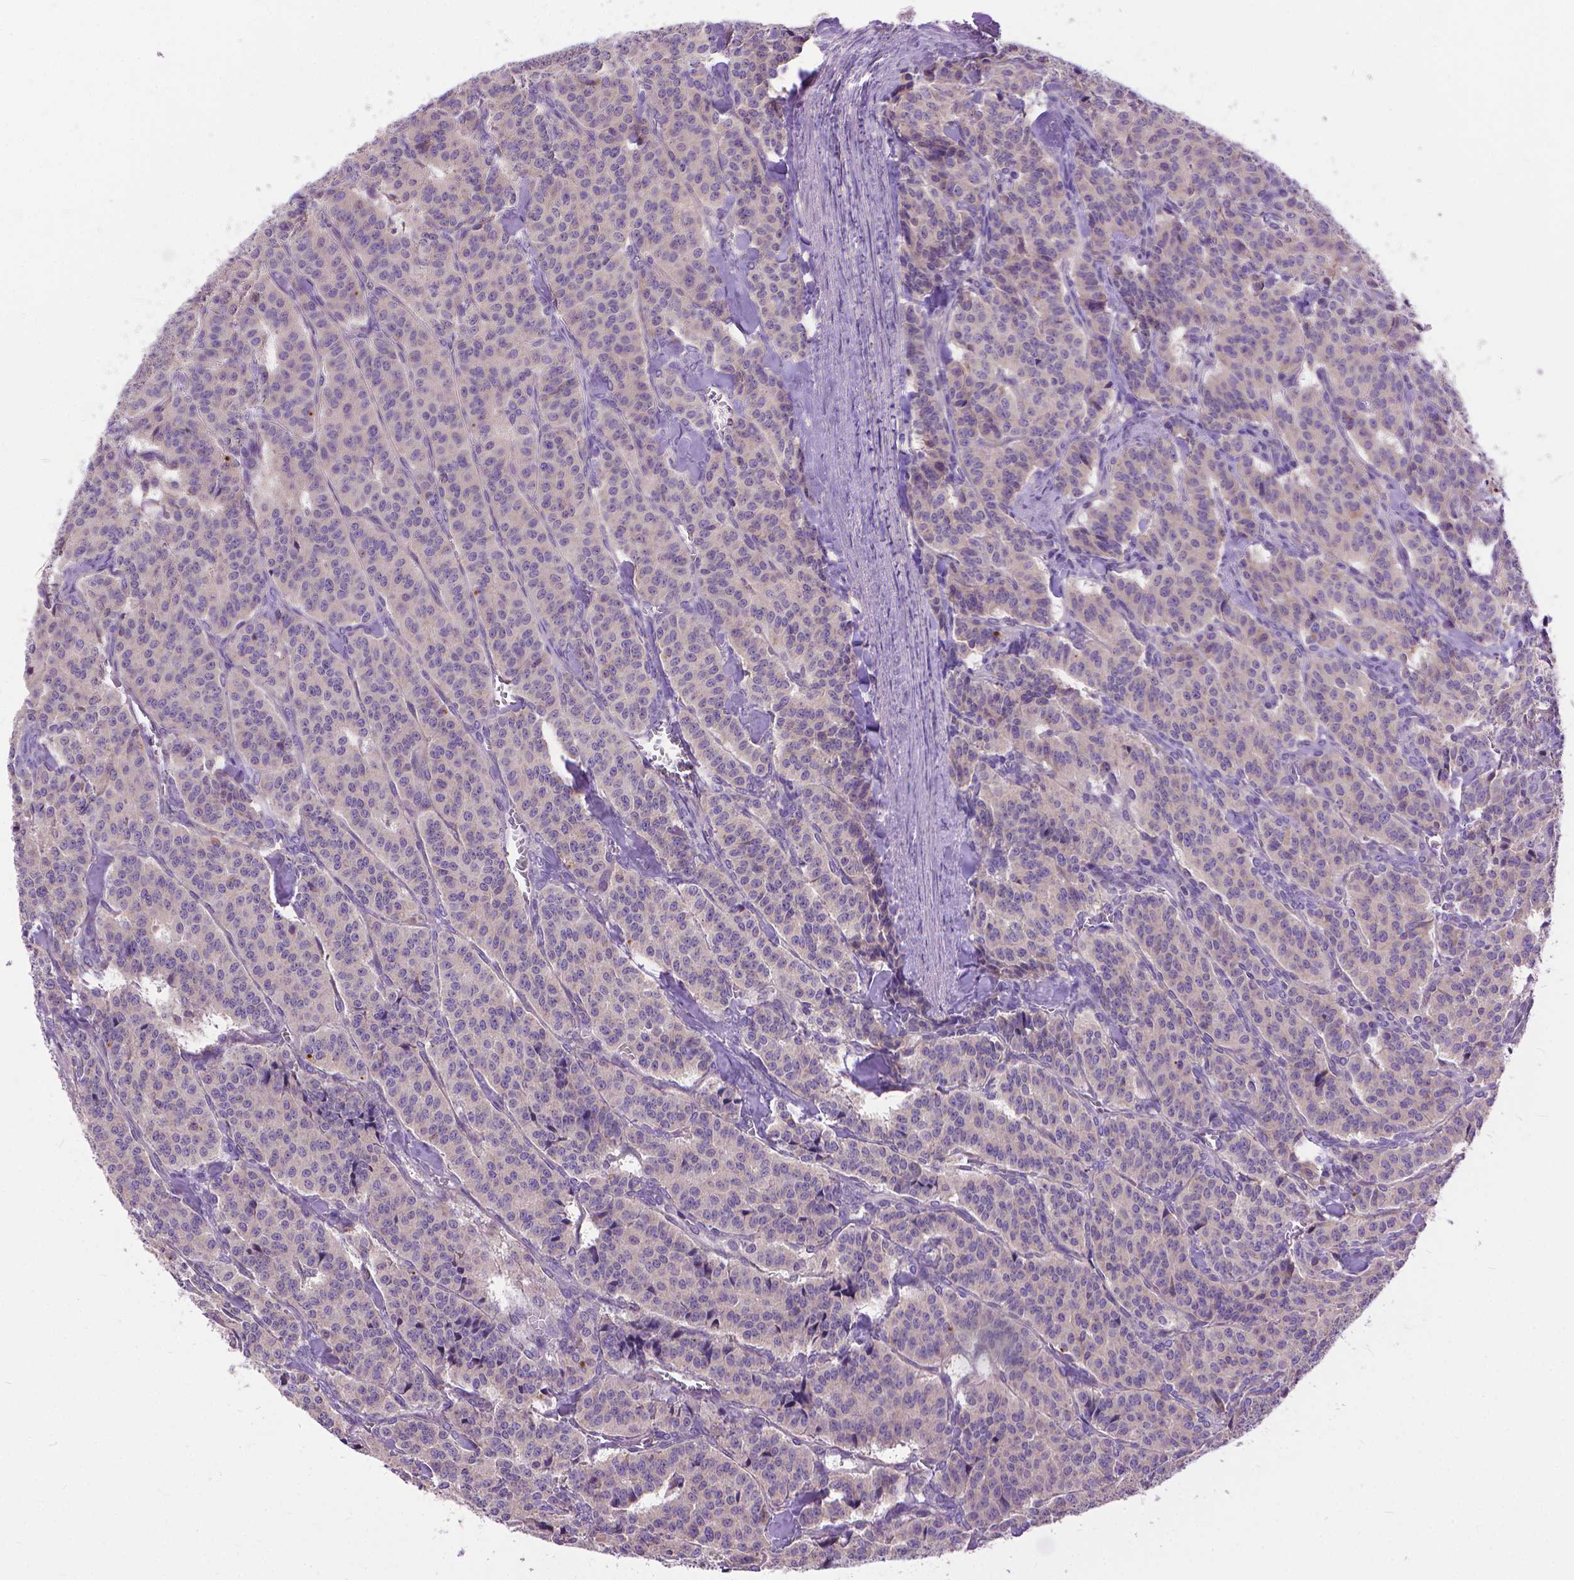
{"staining": {"intensity": "weak", "quantity": "<25%", "location": "cytoplasmic/membranous"}, "tissue": "carcinoid", "cell_type": "Tumor cells", "image_type": "cancer", "snomed": [{"axis": "morphology", "description": "Normal tissue, NOS"}, {"axis": "morphology", "description": "Carcinoid, malignant, NOS"}, {"axis": "topography", "description": "Lung"}], "caption": "IHC of carcinoid exhibits no expression in tumor cells. The staining is performed using DAB brown chromogen with nuclei counter-stained in using hematoxylin.", "gene": "SYN1", "patient": {"sex": "female", "age": 46}}